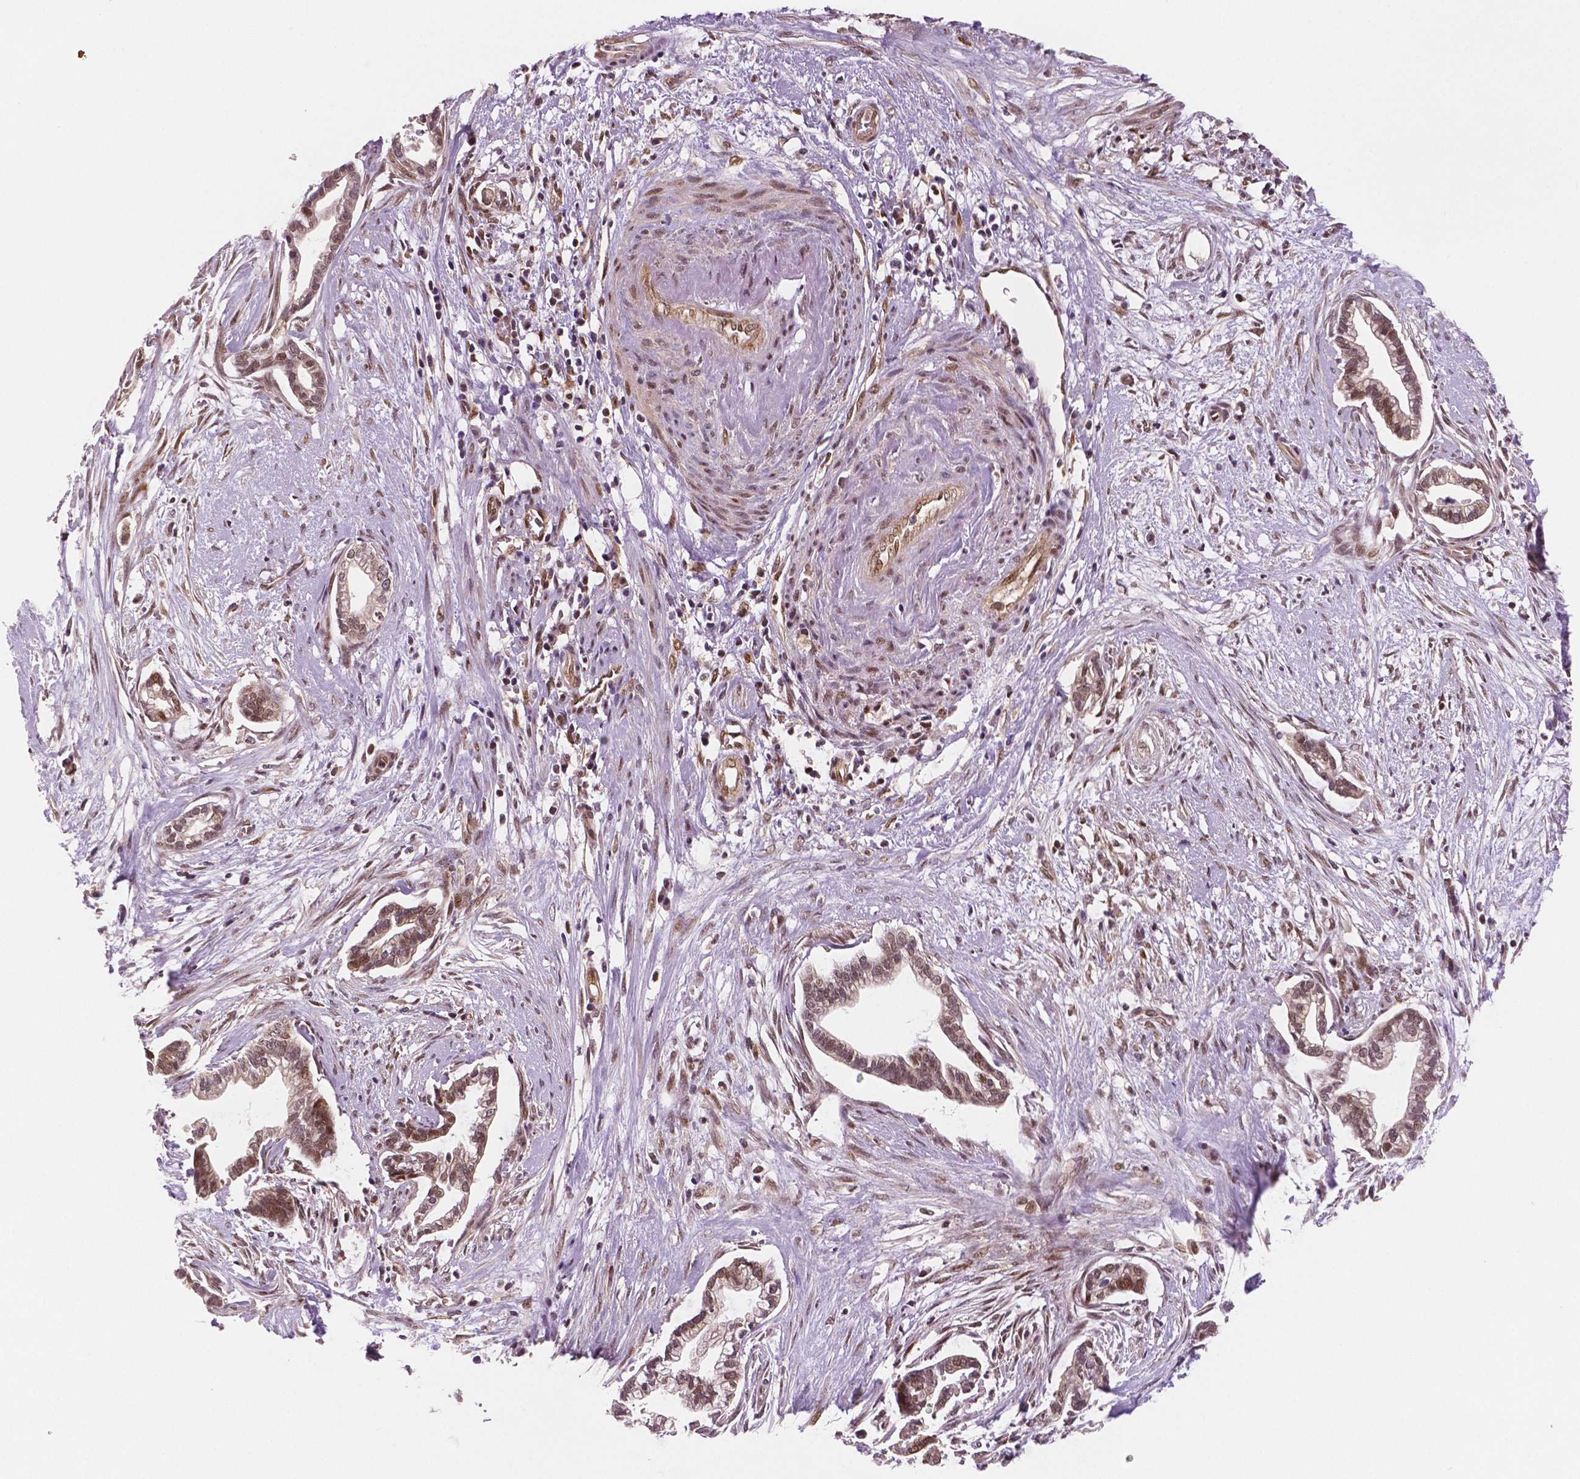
{"staining": {"intensity": "moderate", "quantity": ">75%", "location": "cytoplasmic/membranous,nuclear"}, "tissue": "cervical cancer", "cell_type": "Tumor cells", "image_type": "cancer", "snomed": [{"axis": "morphology", "description": "Adenocarcinoma, NOS"}, {"axis": "topography", "description": "Cervix"}], "caption": "The micrograph shows staining of cervical adenocarcinoma, revealing moderate cytoplasmic/membranous and nuclear protein staining (brown color) within tumor cells.", "gene": "STAT3", "patient": {"sex": "female", "age": 62}}